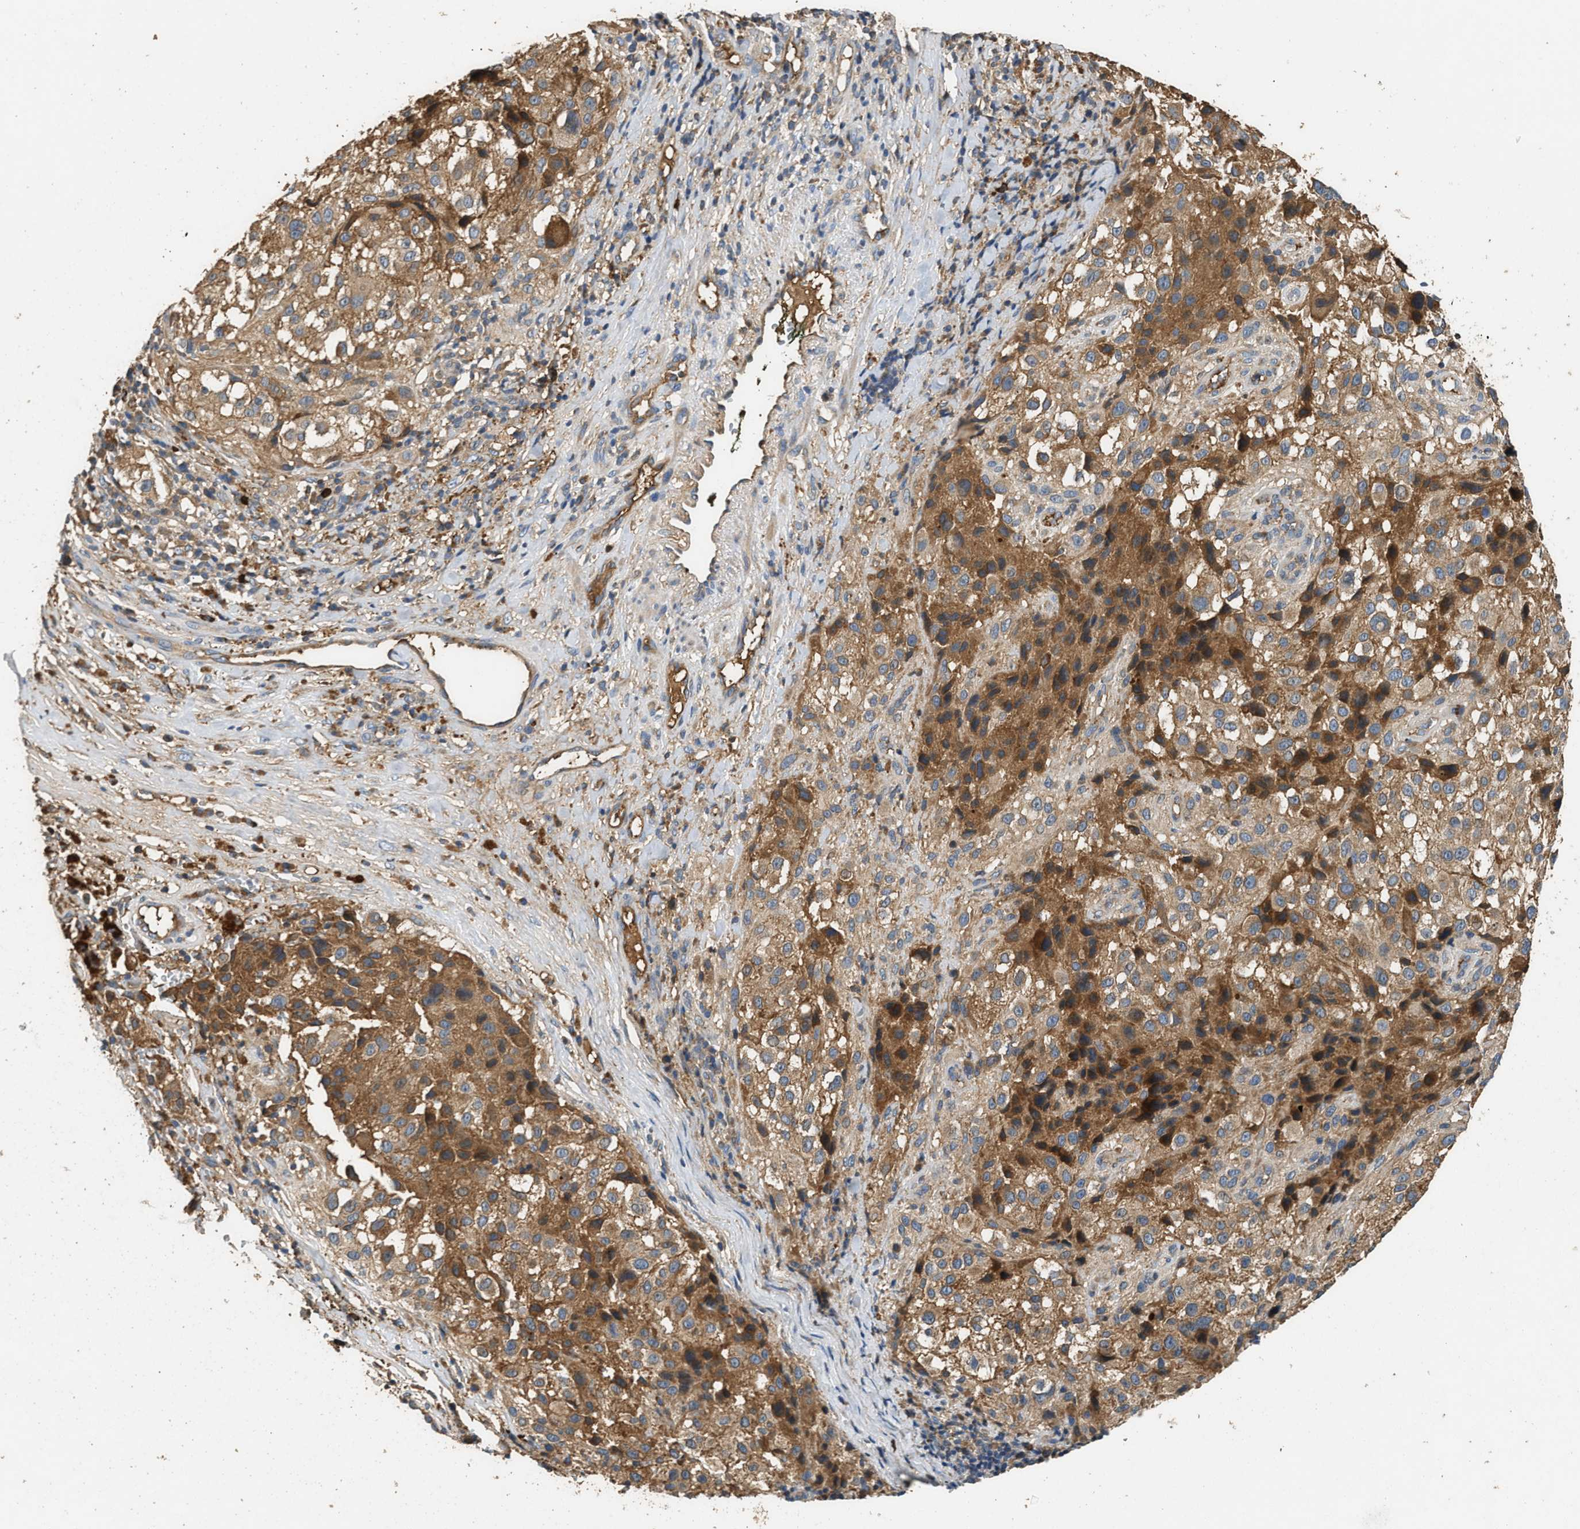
{"staining": {"intensity": "moderate", "quantity": "25%-75%", "location": "cytoplasmic/membranous"}, "tissue": "melanoma", "cell_type": "Tumor cells", "image_type": "cancer", "snomed": [{"axis": "morphology", "description": "Necrosis, NOS"}, {"axis": "morphology", "description": "Malignant melanoma, NOS"}, {"axis": "topography", "description": "Skin"}], "caption": "Human melanoma stained with a protein marker displays moderate staining in tumor cells.", "gene": "TMEM268", "patient": {"sex": "female", "age": 87}}